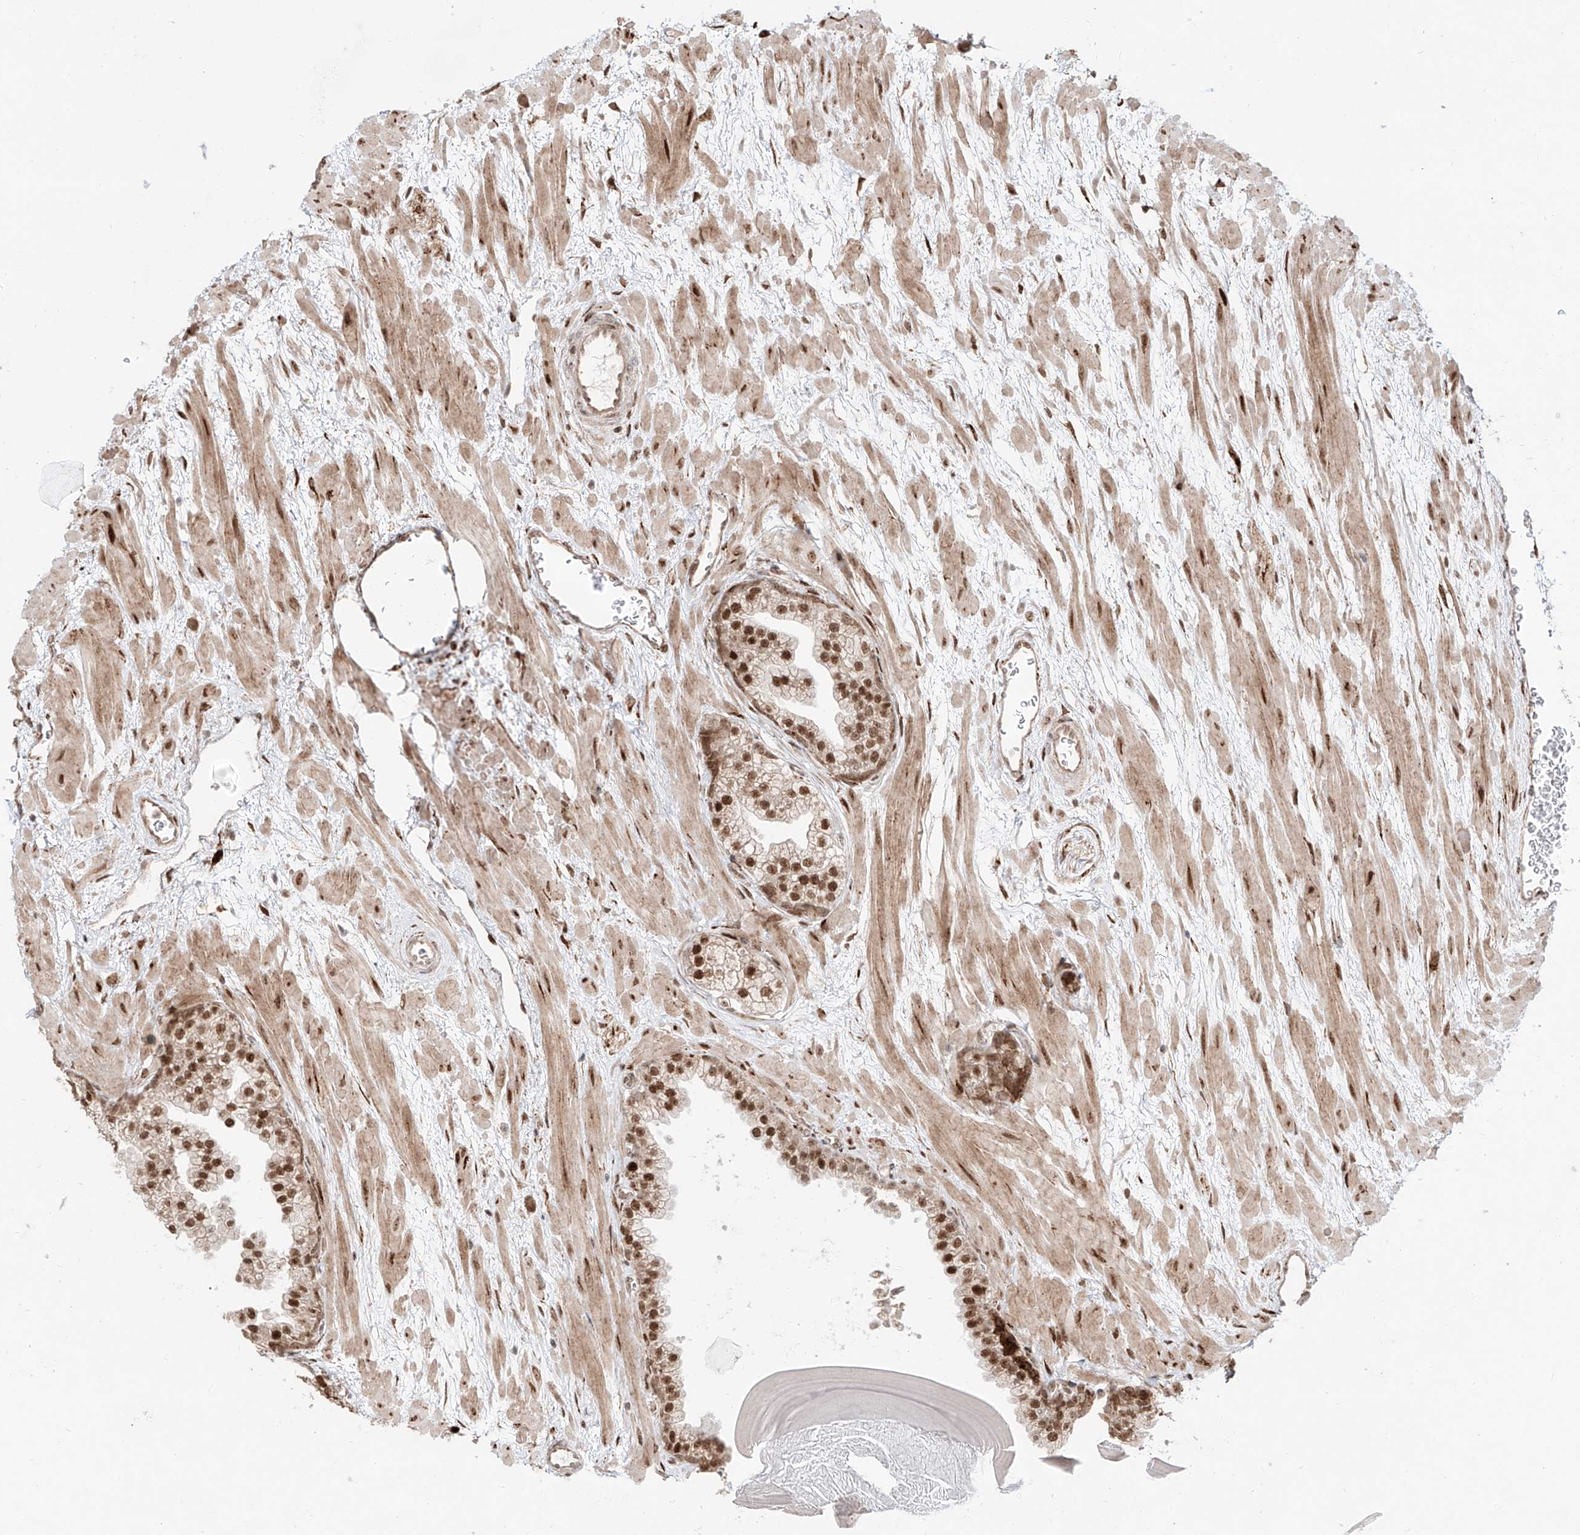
{"staining": {"intensity": "strong", "quantity": ">75%", "location": "nuclear"}, "tissue": "prostate", "cell_type": "Glandular cells", "image_type": "normal", "snomed": [{"axis": "morphology", "description": "Normal tissue, NOS"}, {"axis": "topography", "description": "Prostate"}], "caption": "Glandular cells display strong nuclear expression in approximately >75% of cells in unremarkable prostate.", "gene": "ZNF710", "patient": {"sex": "male", "age": 48}}